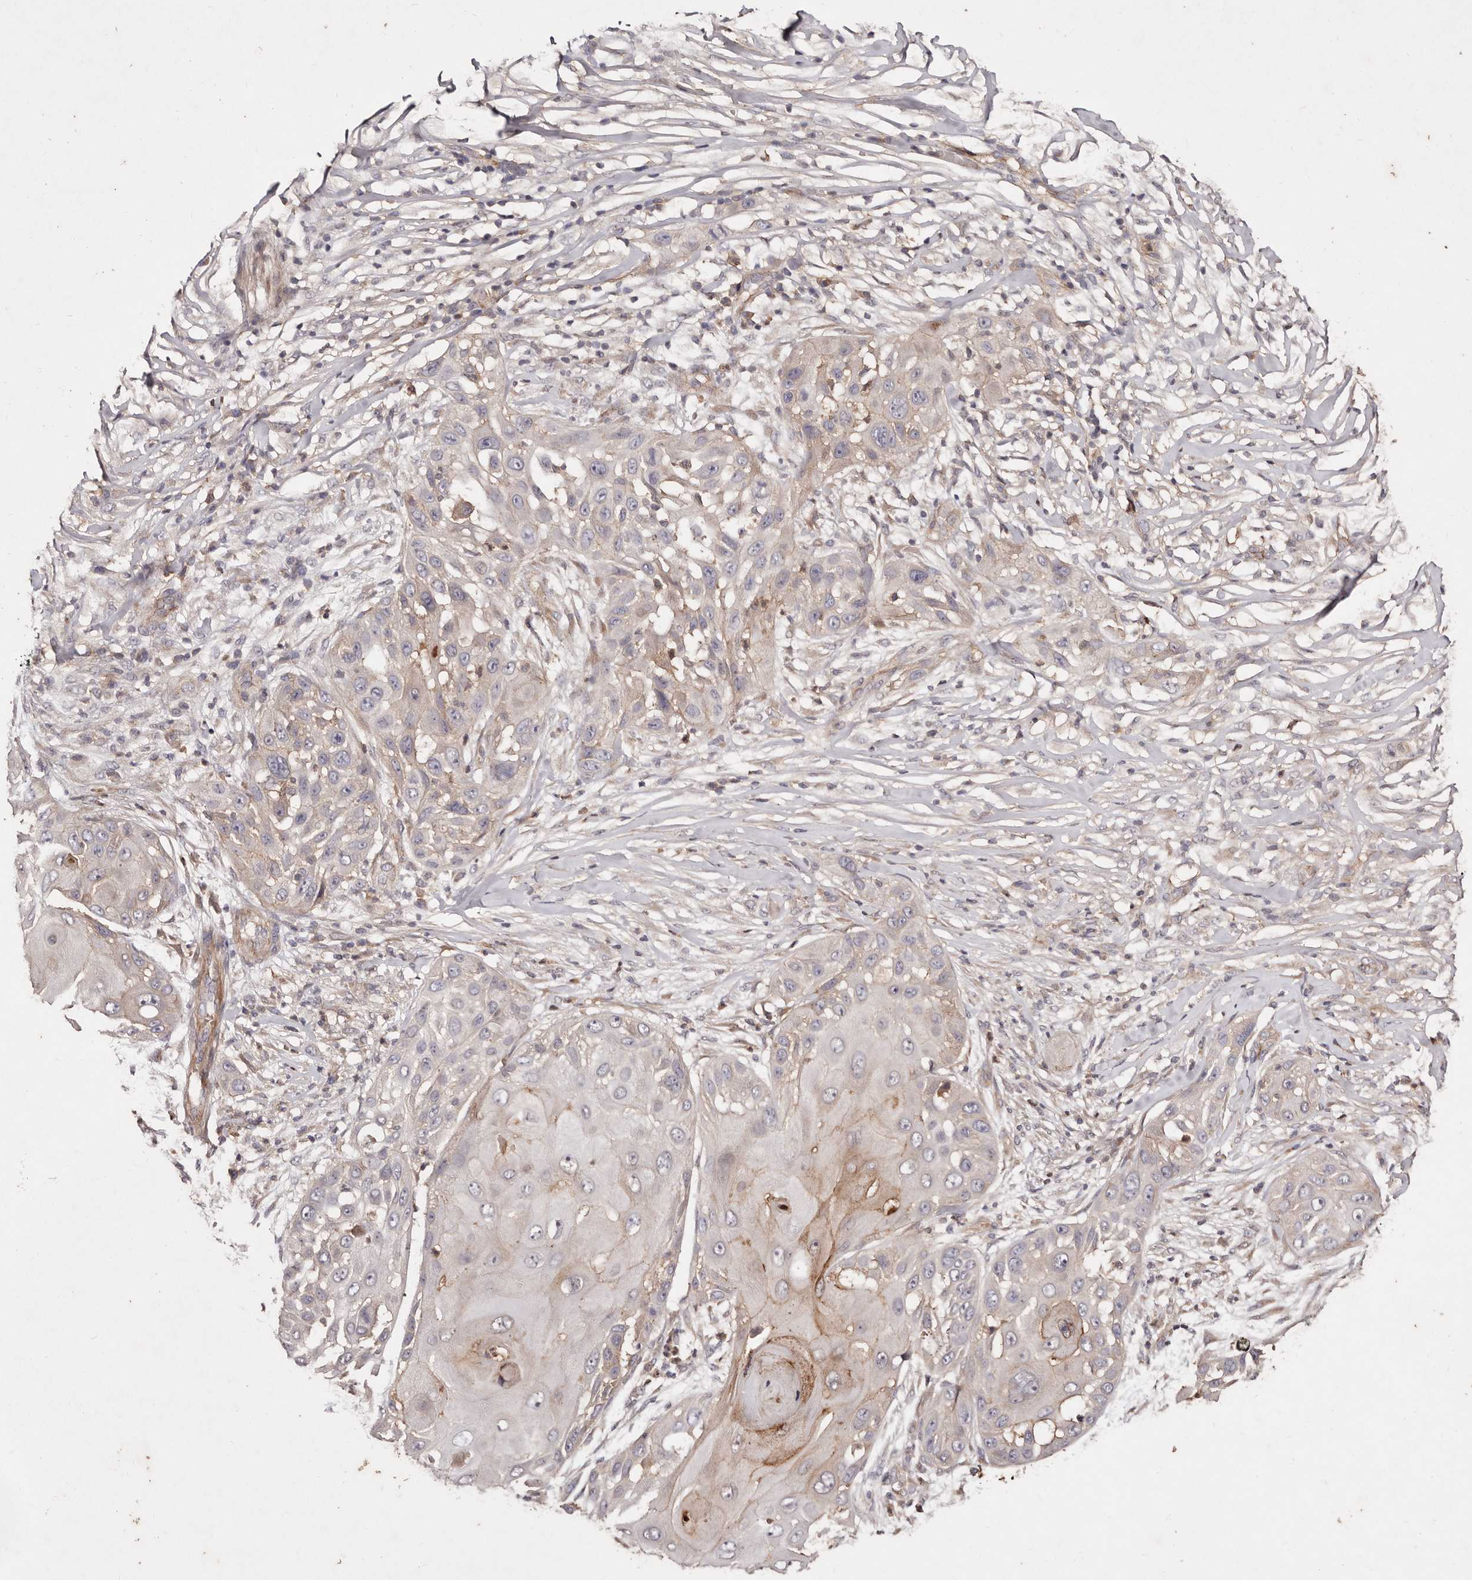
{"staining": {"intensity": "negative", "quantity": "none", "location": "none"}, "tissue": "skin cancer", "cell_type": "Tumor cells", "image_type": "cancer", "snomed": [{"axis": "morphology", "description": "Squamous cell carcinoma, NOS"}, {"axis": "topography", "description": "Skin"}], "caption": "Histopathology image shows no protein expression in tumor cells of squamous cell carcinoma (skin) tissue.", "gene": "CCL14", "patient": {"sex": "female", "age": 44}}